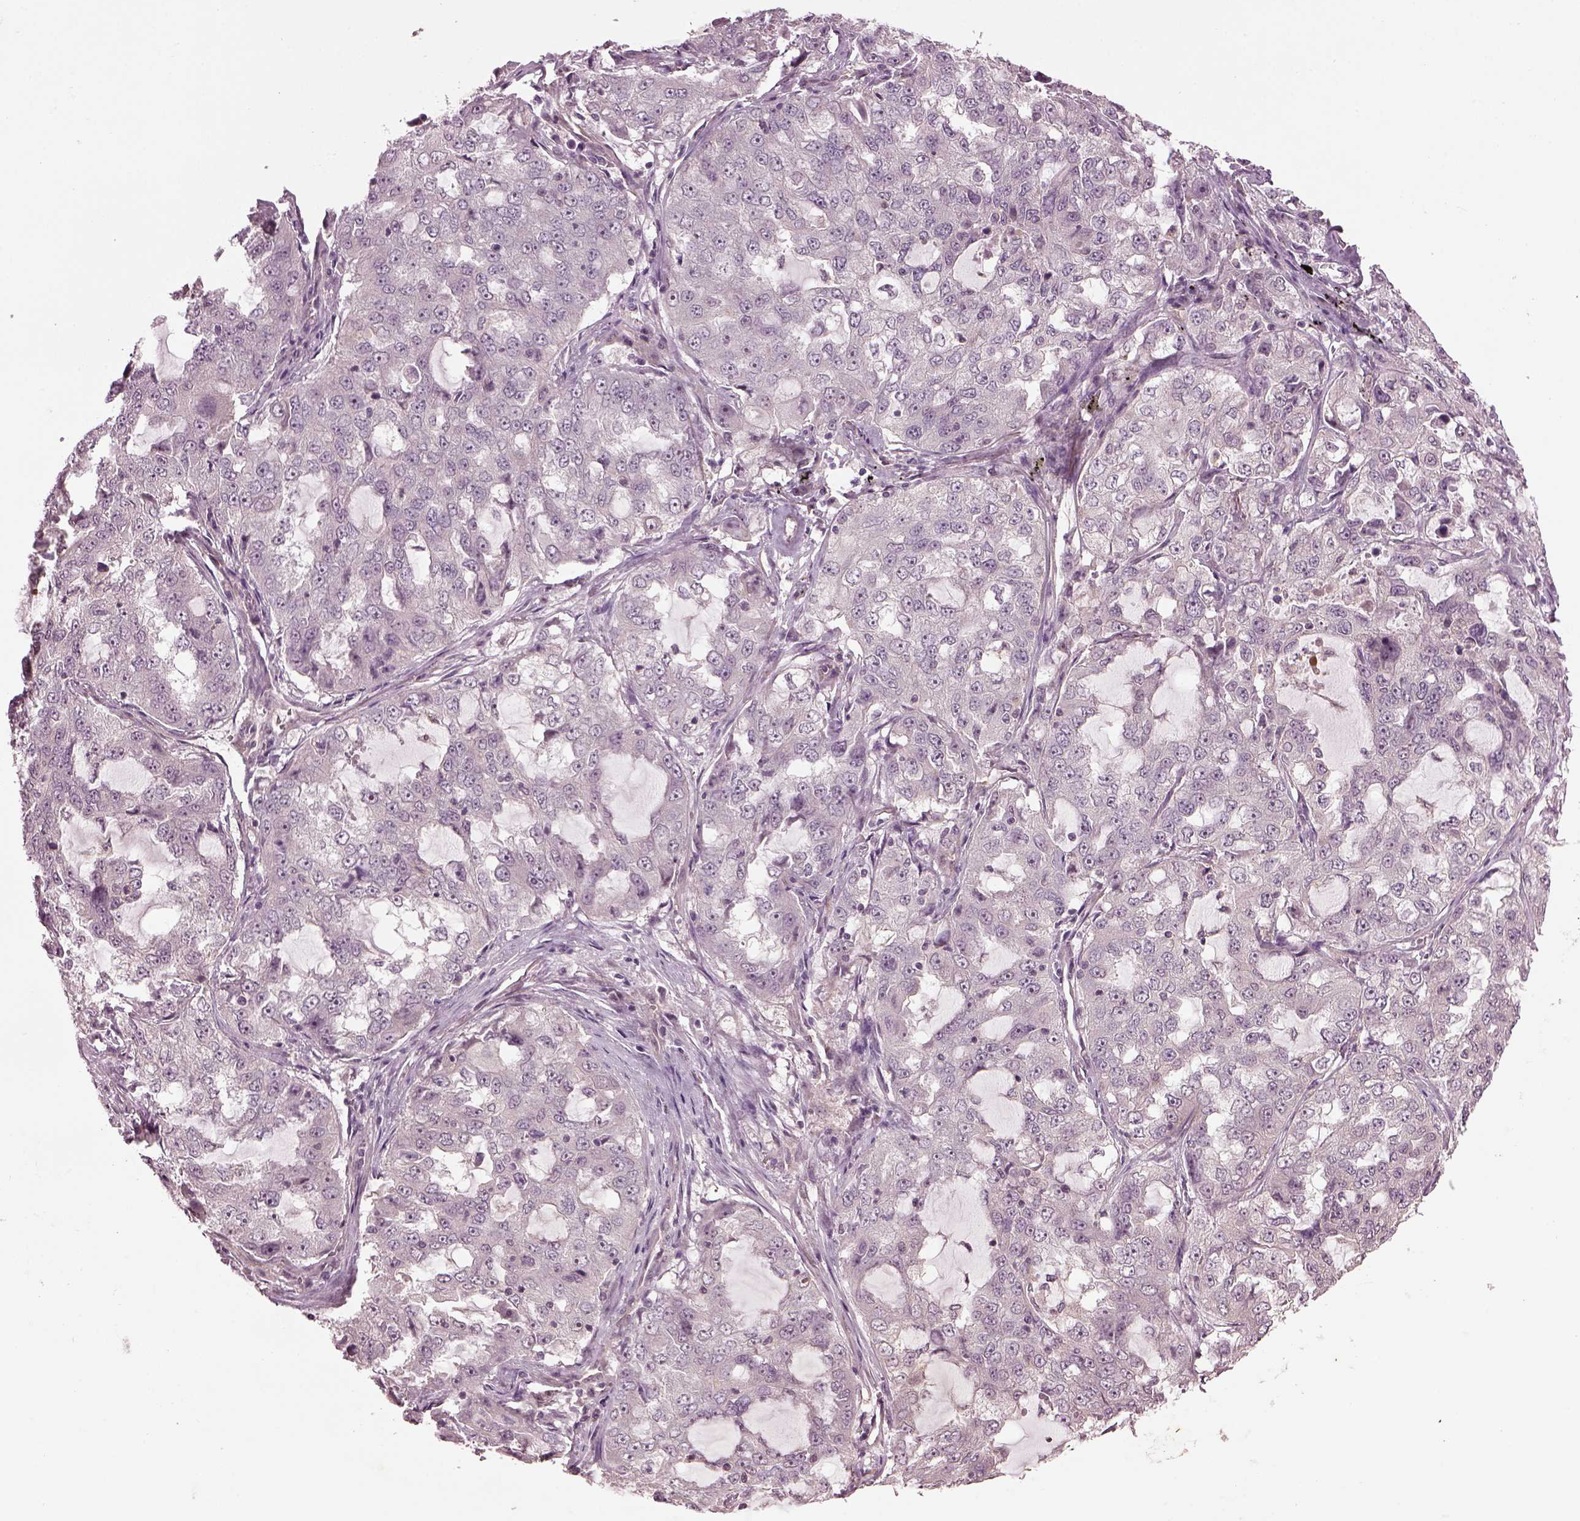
{"staining": {"intensity": "weak", "quantity": "<25%", "location": "nuclear"}, "tissue": "lung cancer", "cell_type": "Tumor cells", "image_type": "cancer", "snomed": [{"axis": "morphology", "description": "Adenocarcinoma, NOS"}, {"axis": "topography", "description": "Lung"}], "caption": "Immunohistochemistry photomicrograph of adenocarcinoma (lung) stained for a protein (brown), which displays no expression in tumor cells.", "gene": "GNRH1", "patient": {"sex": "female", "age": 61}}